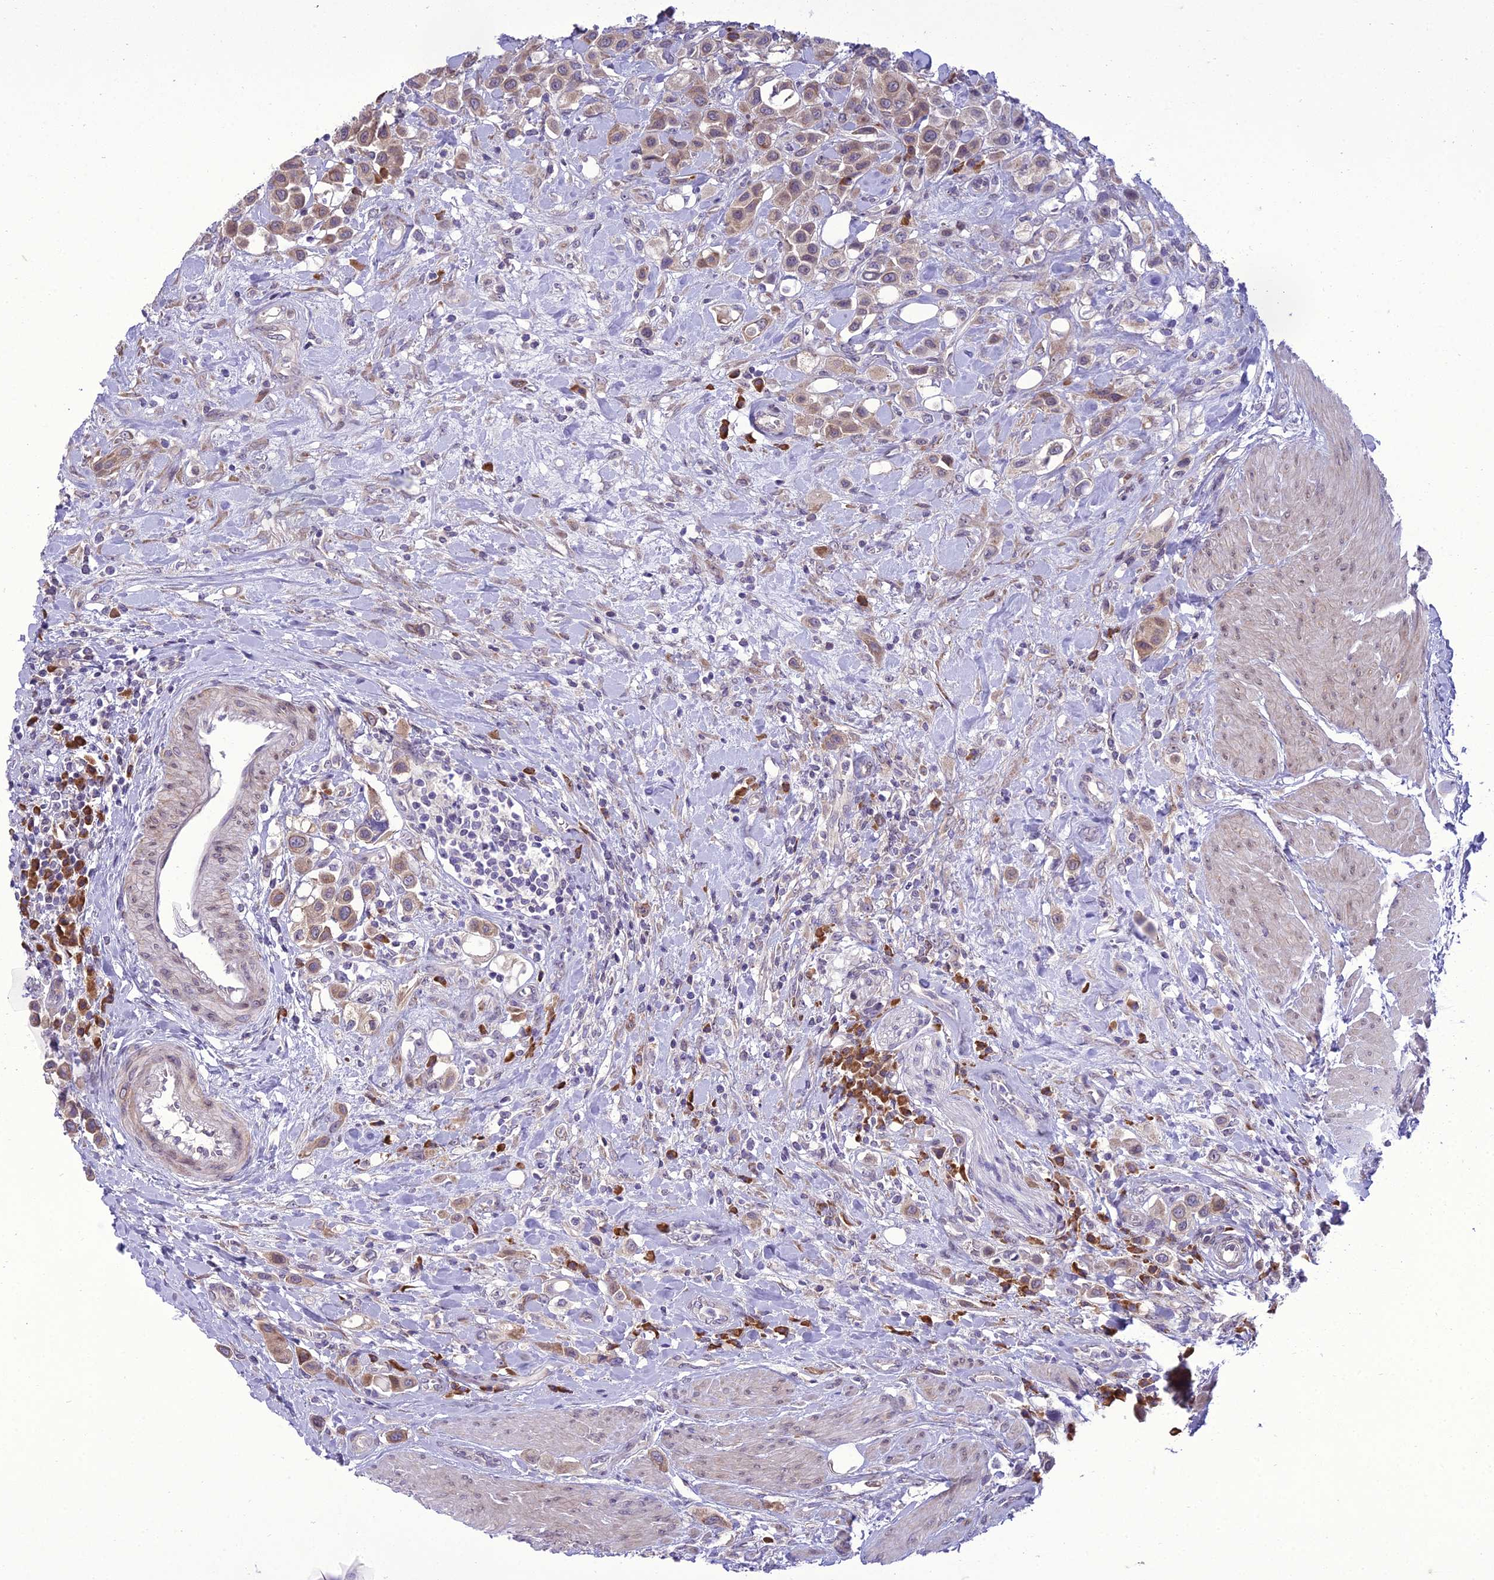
{"staining": {"intensity": "moderate", "quantity": ">75%", "location": "cytoplasmic/membranous"}, "tissue": "urothelial cancer", "cell_type": "Tumor cells", "image_type": "cancer", "snomed": [{"axis": "morphology", "description": "Urothelial carcinoma, High grade"}, {"axis": "topography", "description": "Urinary bladder"}], "caption": "Immunohistochemical staining of urothelial cancer displays medium levels of moderate cytoplasmic/membranous expression in approximately >75% of tumor cells. The staining was performed using DAB, with brown indicating positive protein expression. Nuclei are stained blue with hematoxylin.", "gene": "NEURL2", "patient": {"sex": "male", "age": 50}}